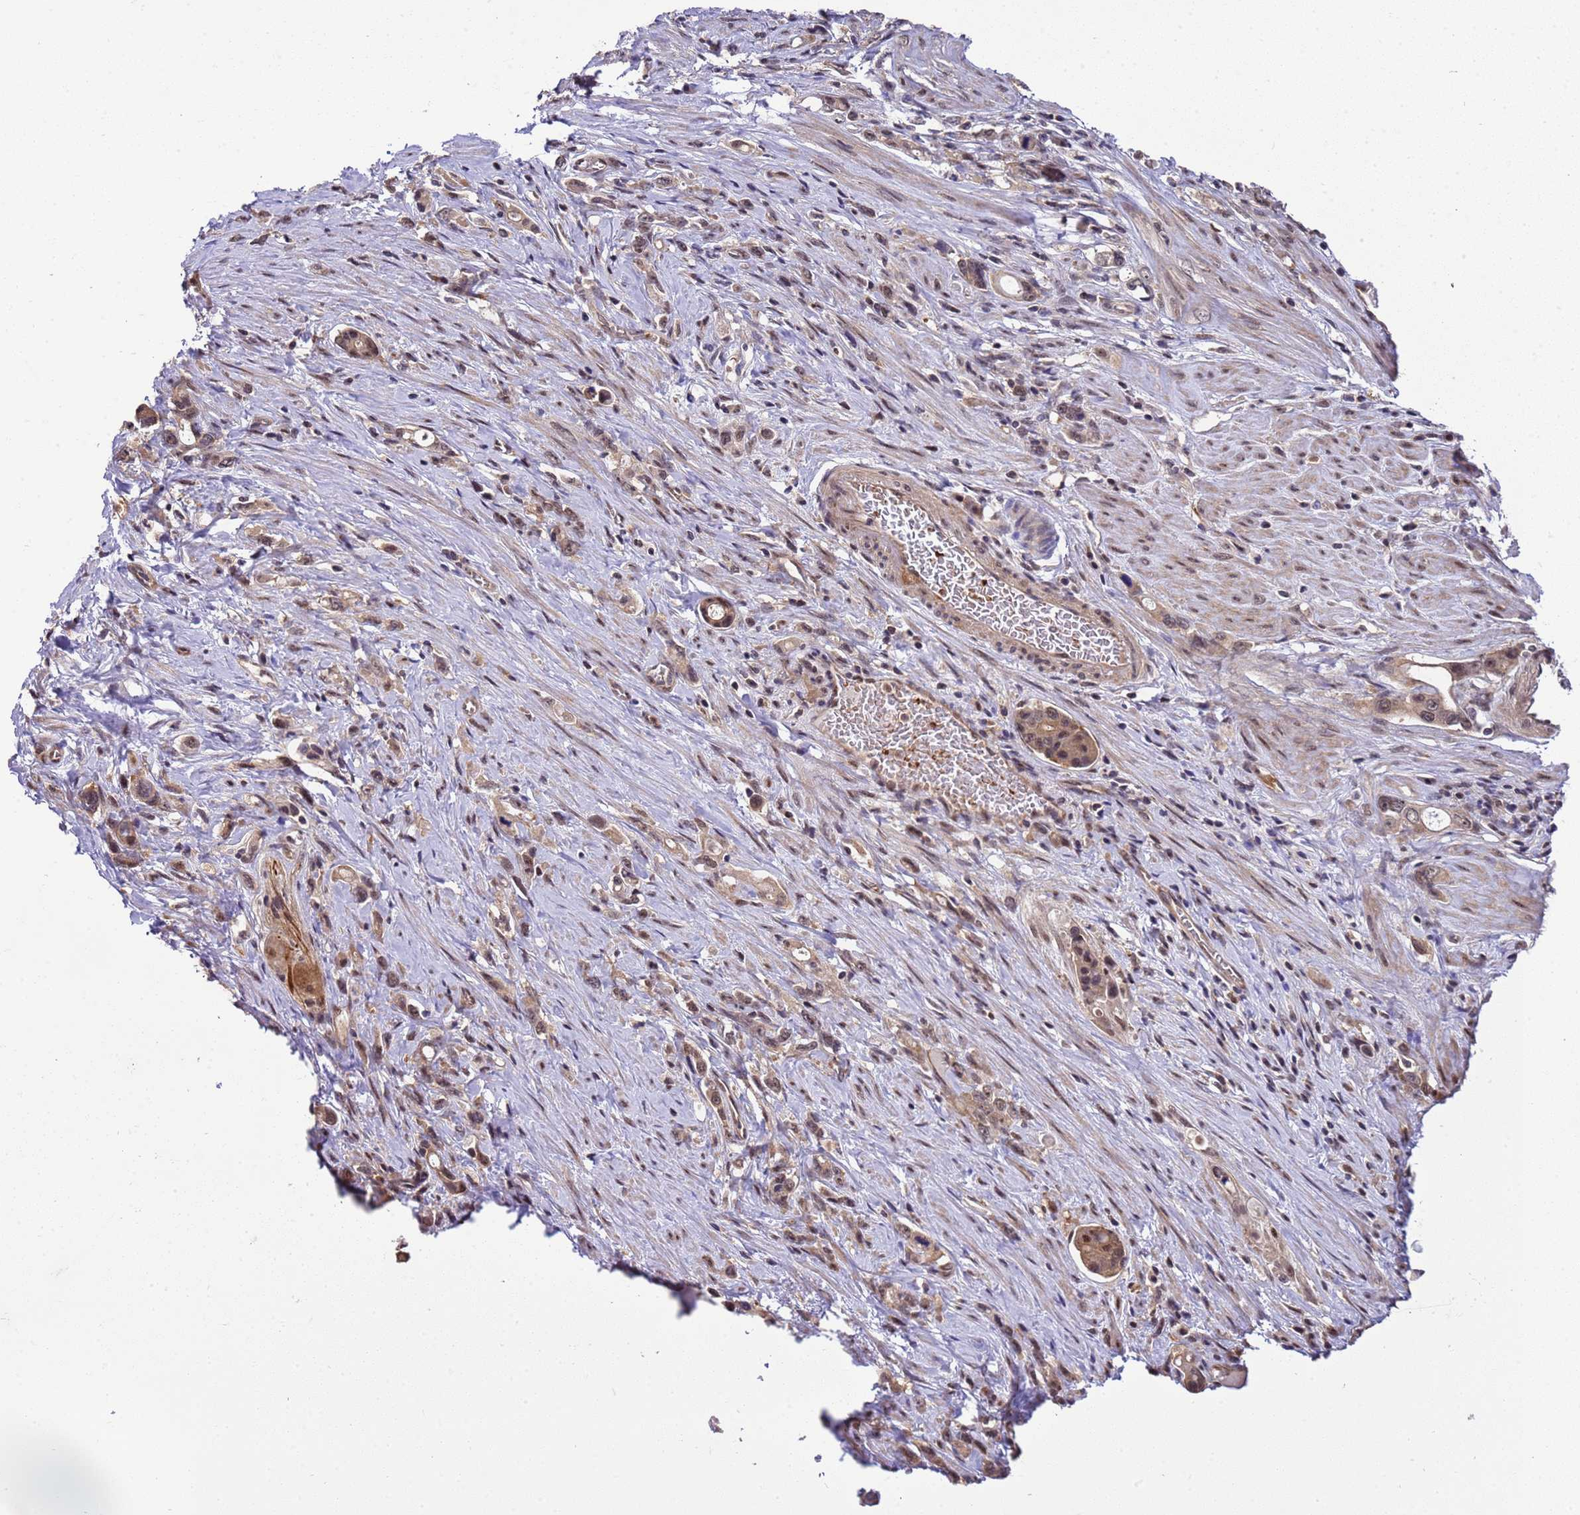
{"staining": {"intensity": "moderate", "quantity": ">75%", "location": "cytoplasmic/membranous,nuclear"}, "tissue": "stomach cancer", "cell_type": "Tumor cells", "image_type": "cancer", "snomed": [{"axis": "morphology", "description": "Adenocarcinoma, NOS"}, {"axis": "topography", "description": "Stomach, lower"}], "caption": "Stomach adenocarcinoma stained with a protein marker shows moderate staining in tumor cells.", "gene": "GEN1", "patient": {"sex": "female", "age": 43}}